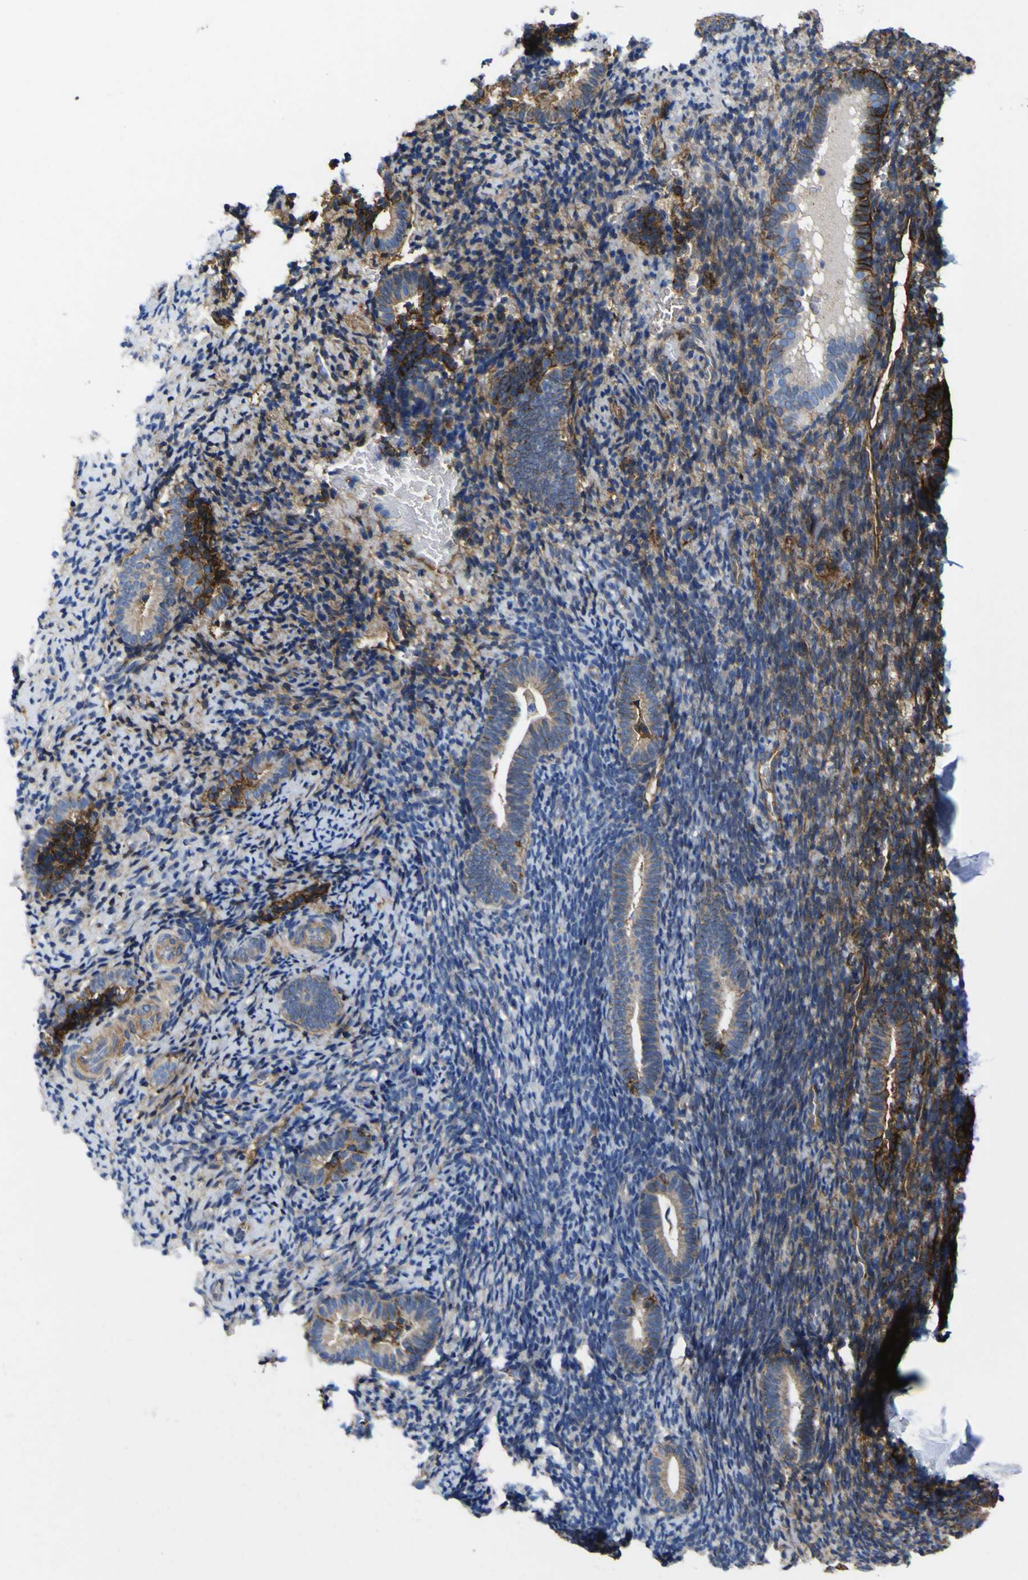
{"staining": {"intensity": "negative", "quantity": "none", "location": "none"}, "tissue": "endometrium", "cell_type": "Cells in endometrial stroma", "image_type": "normal", "snomed": [{"axis": "morphology", "description": "Normal tissue, NOS"}, {"axis": "topography", "description": "Endometrium"}], "caption": "Image shows no protein expression in cells in endometrial stroma of unremarkable endometrium. (Stains: DAB immunohistochemistry with hematoxylin counter stain, Microscopy: brightfield microscopy at high magnification).", "gene": "CD151", "patient": {"sex": "female", "age": 51}}